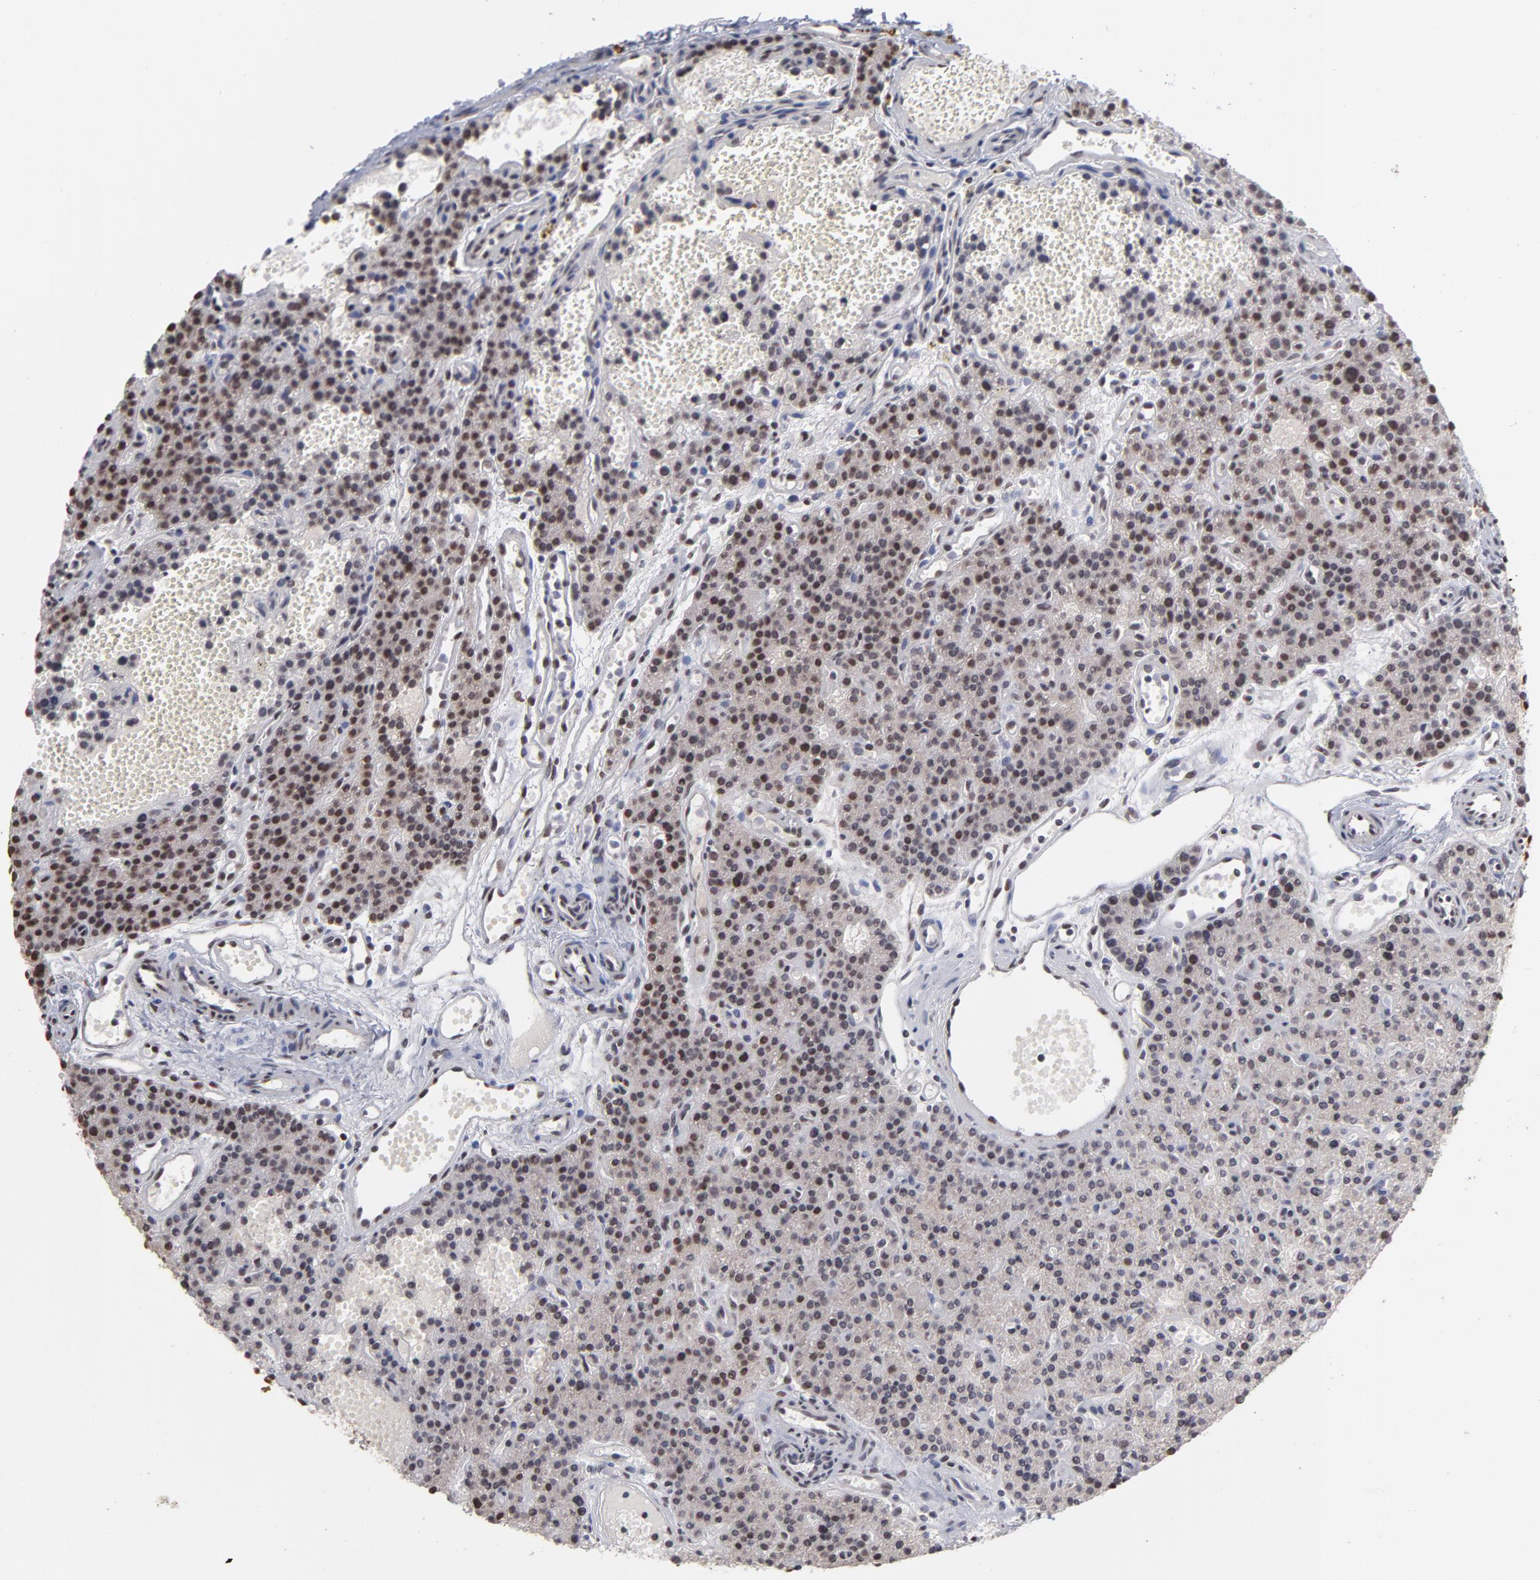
{"staining": {"intensity": "strong", "quantity": ">75%", "location": "cytoplasmic/membranous,nuclear"}, "tissue": "parathyroid gland", "cell_type": "Glandular cells", "image_type": "normal", "snomed": [{"axis": "morphology", "description": "Normal tissue, NOS"}, {"axis": "topography", "description": "Parathyroid gland"}], "caption": "Immunohistochemistry micrograph of unremarkable parathyroid gland stained for a protein (brown), which exhibits high levels of strong cytoplasmic/membranous,nuclear expression in approximately >75% of glandular cells.", "gene": "ZNF3", "patient": {"sex": "male", "age": 25}}